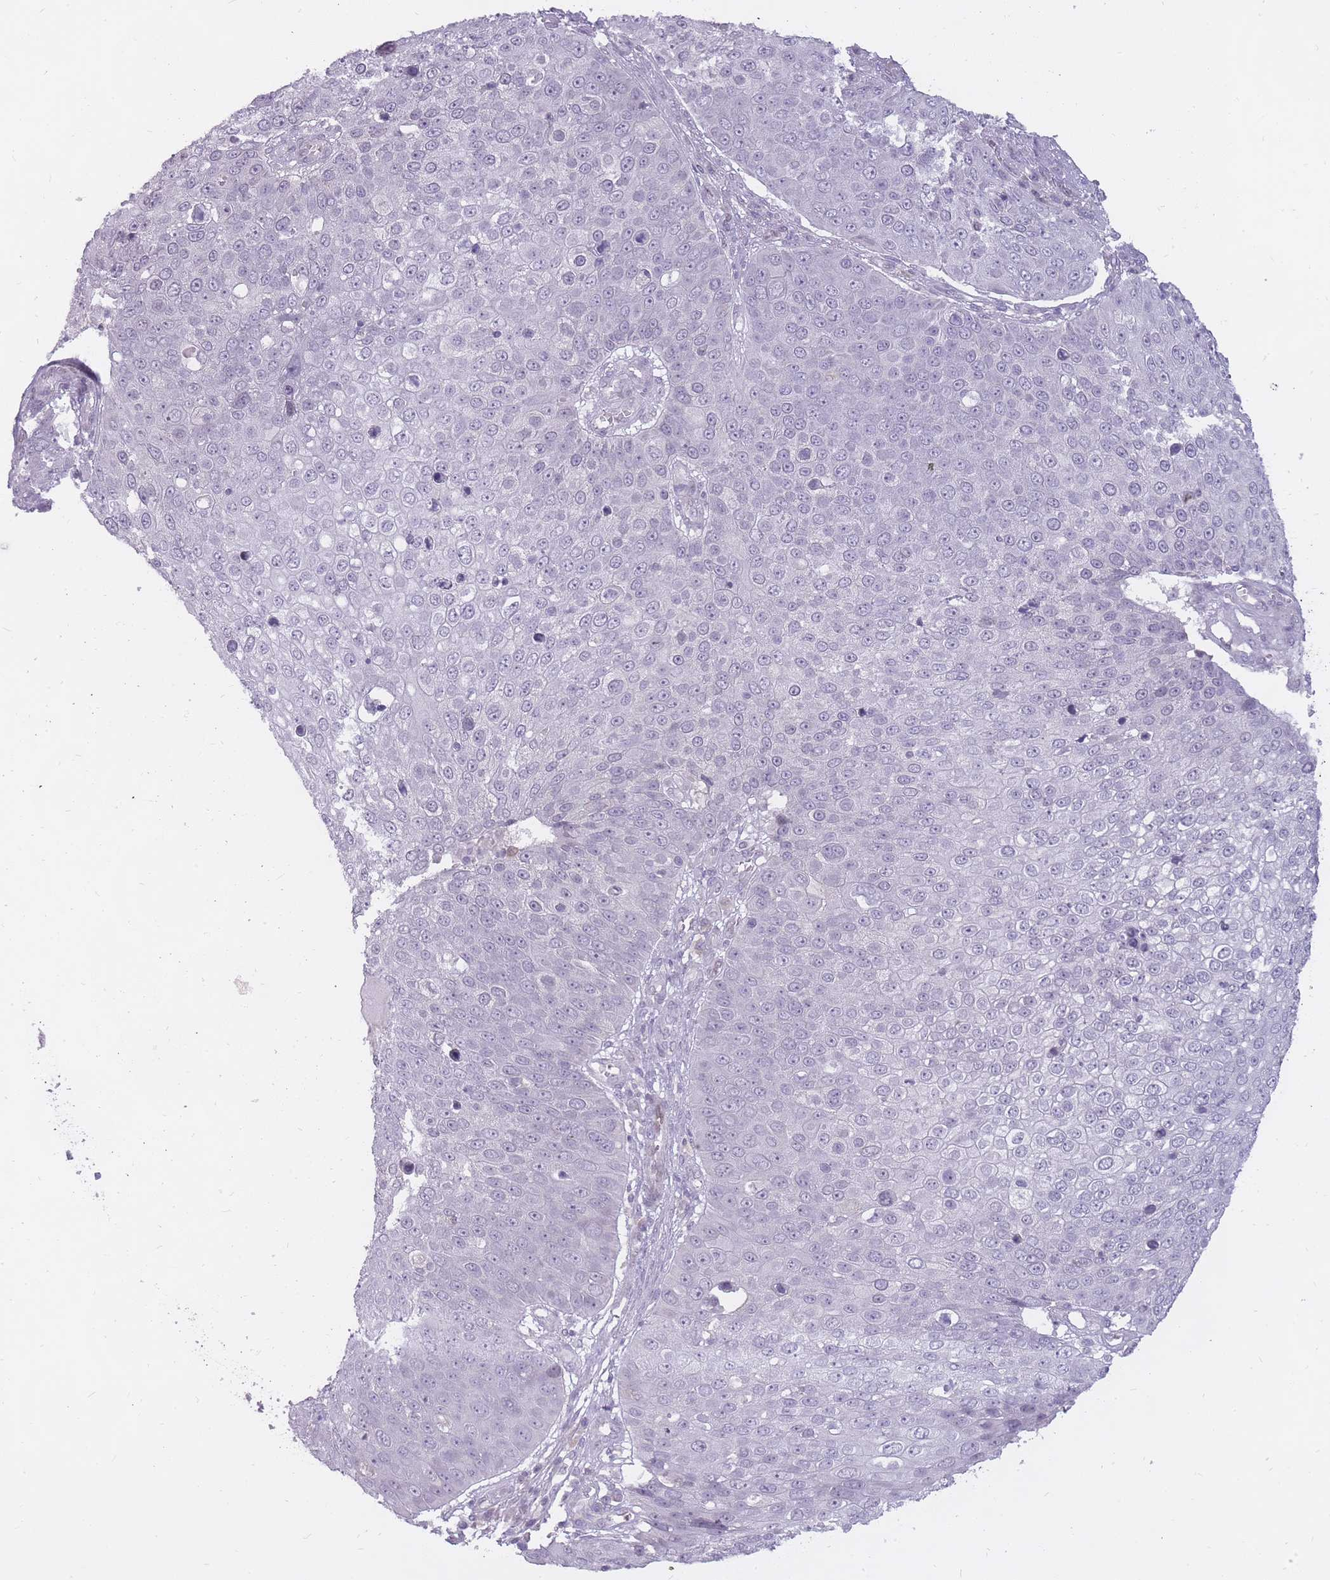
{"staining": {"intensity": "negative", "quantity": "none", "location": "none"}, "tissue": "skin cancer", "cell_type": "Tumor cells", "image_type": "cancer", "snomed": [{"axis": "morphology", "description": "Squamous cell carcinoma, NOS"}, {"axis": "topography", "description": "Skin"}], "caption": "DAB (3,3'-diaminobenzidine) immunohistochemical staining of human skin cancer reveals no significant staining in tumor cells. (Brightfield microscopy of DAB (3,3'-diaminobenzidine) immunohistochemistry at high magnification).", "gene": "POMZP3", "patient": {"sex": "male", "age": 71}}